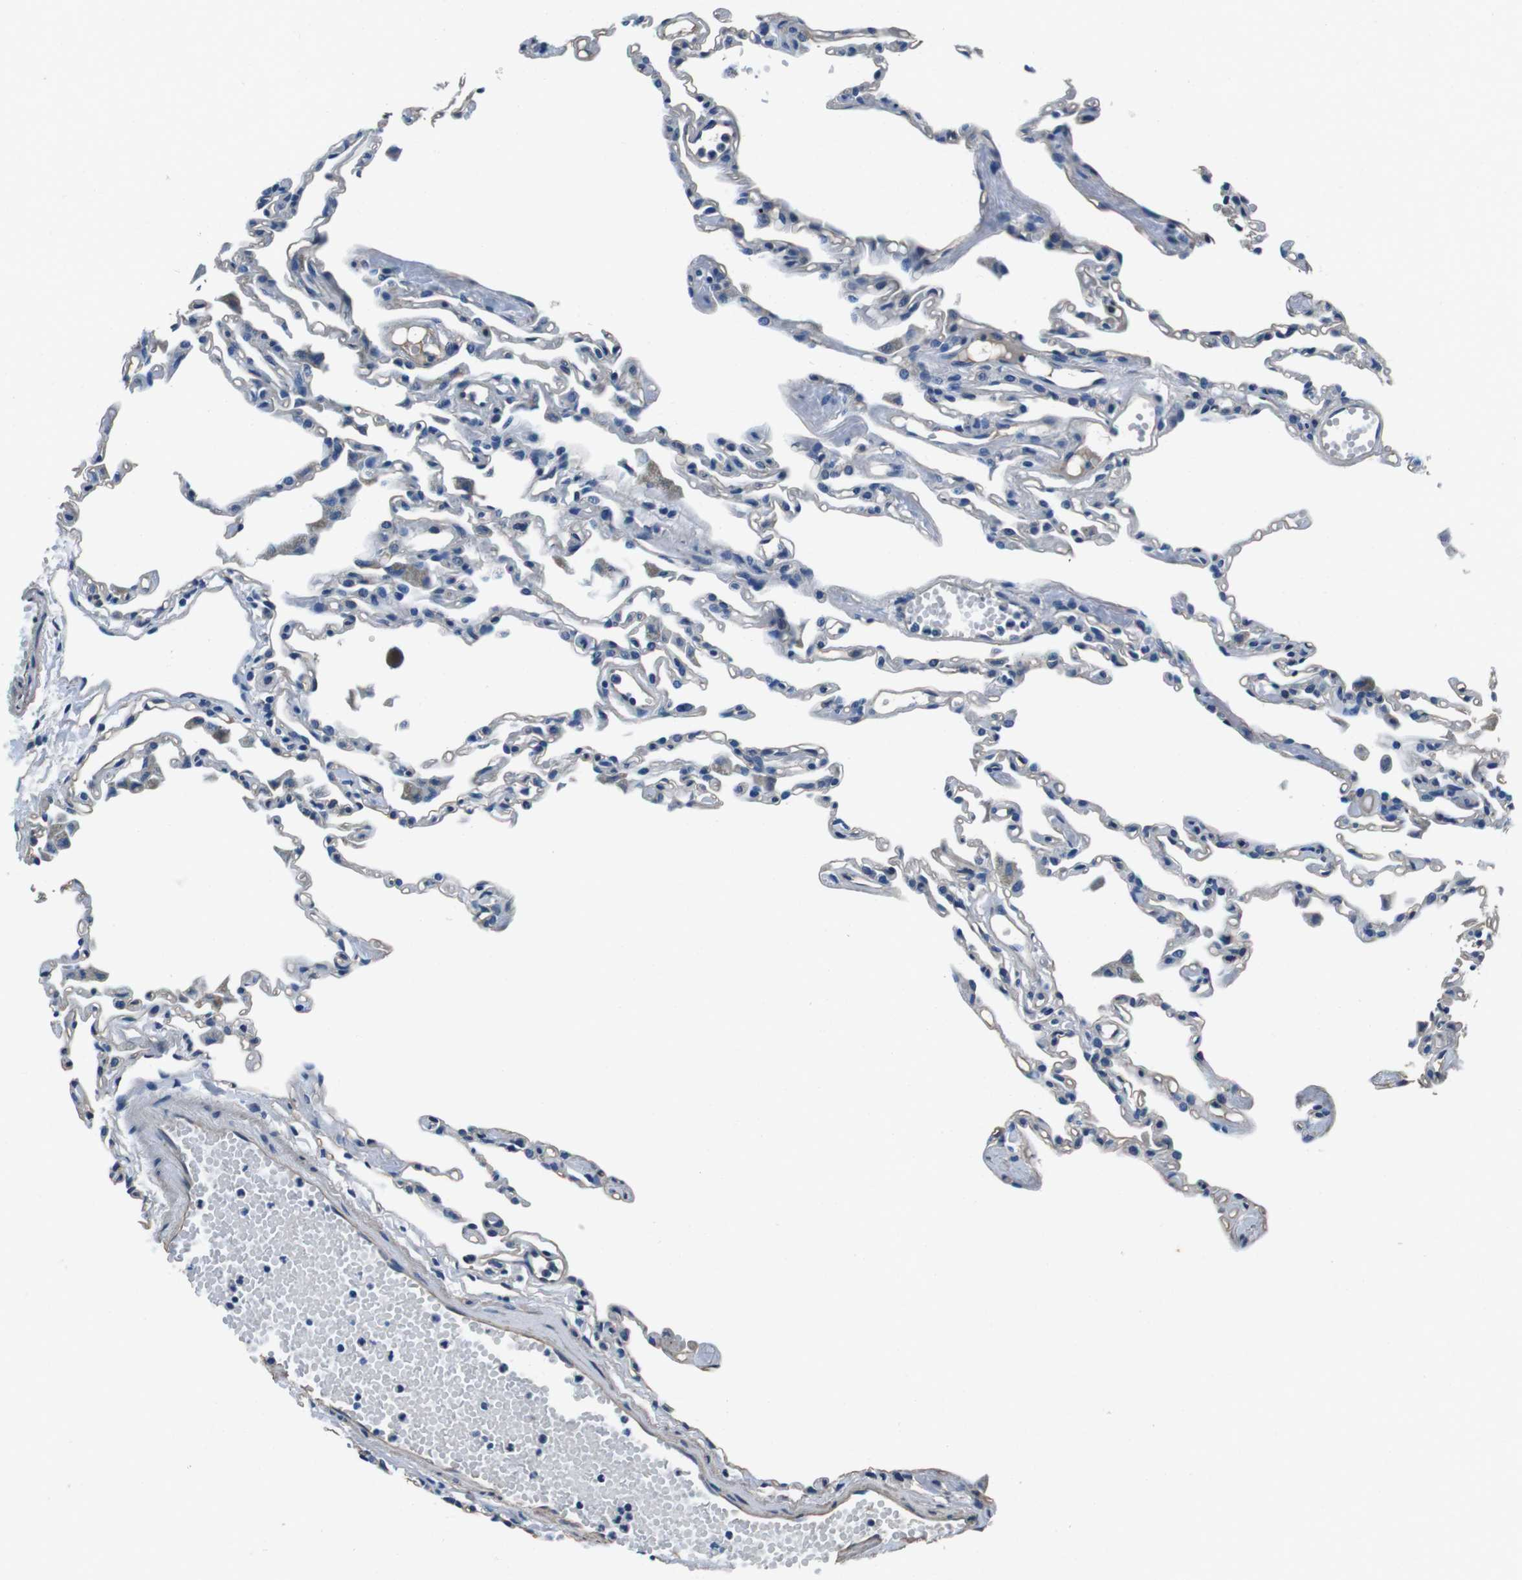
{"staining": {"intensity": "negative", "quantity": "none", "location": "none"}, "tissue": "lung", "cell_type": "Alveolar cells", "image_type": "normal", "snomed": [{"axis": "morphology", "description": "Normal tissue, NOS"}, {"axis": "topography", "description": "Lung"}], "caption": "A micrograph of human lung is negative for staining in alveolar cells.", "gene": "CASQ1", "patient": {"sex": "female", "age": 49}}